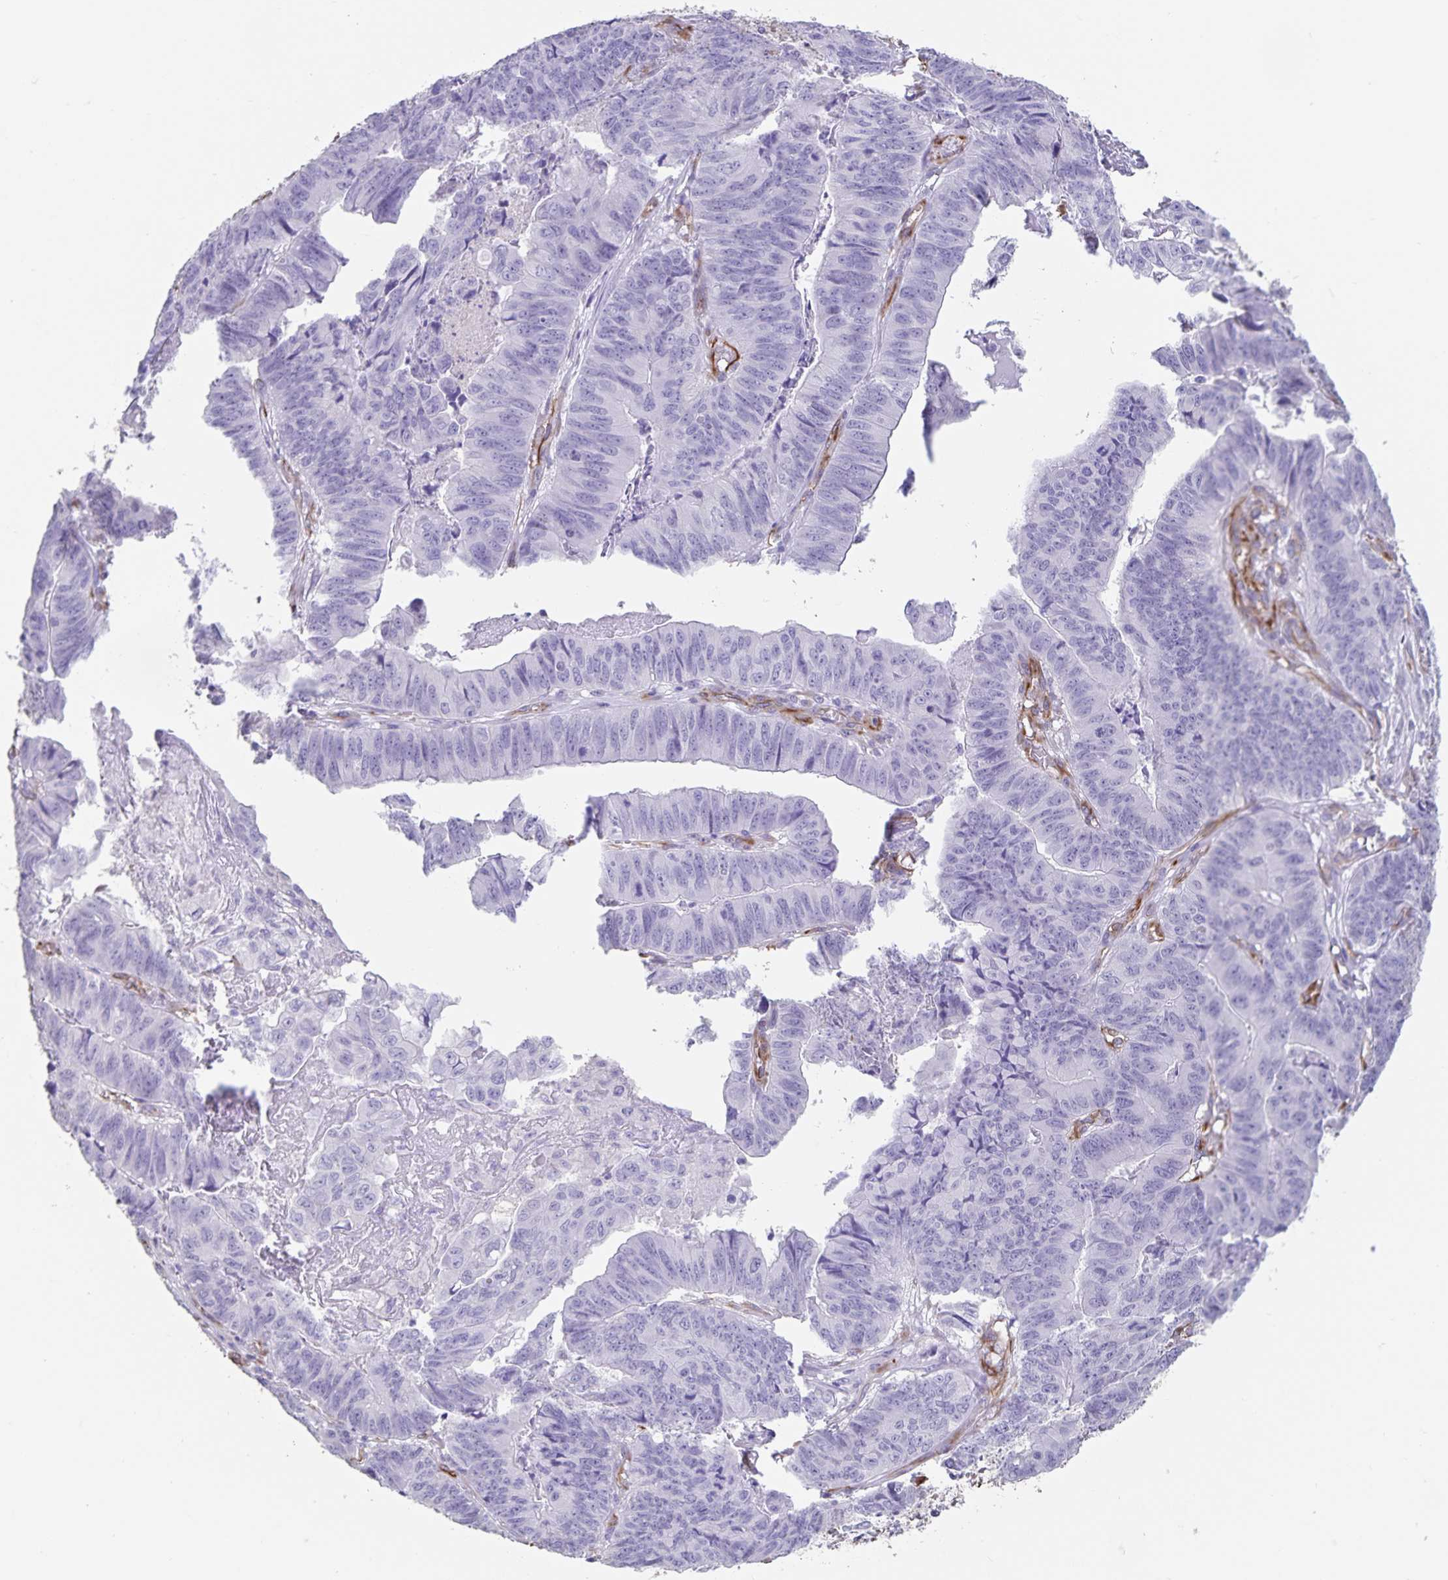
{"staining": {"intensity": "negative", "quantity": "none", "location": "none"}, "tissue": "stomach cancer", "cell_type": "Tumor cells", "image_type": "cancer", "snomed": [{"axis": "morphology", "description": "Adenocarcinoma, NOS"}, {"axis": "topography", "description": "Stomach, lower"}], "caption": "High magnification brightfield microscopy of adenocarcinoma (stomach) stained with DAB (brown) and counterstained with hematoxylin (blue): tumor cells show no significant expression.", "gene": "SYNM", "patient": {"sex": "male", "age": 77}}